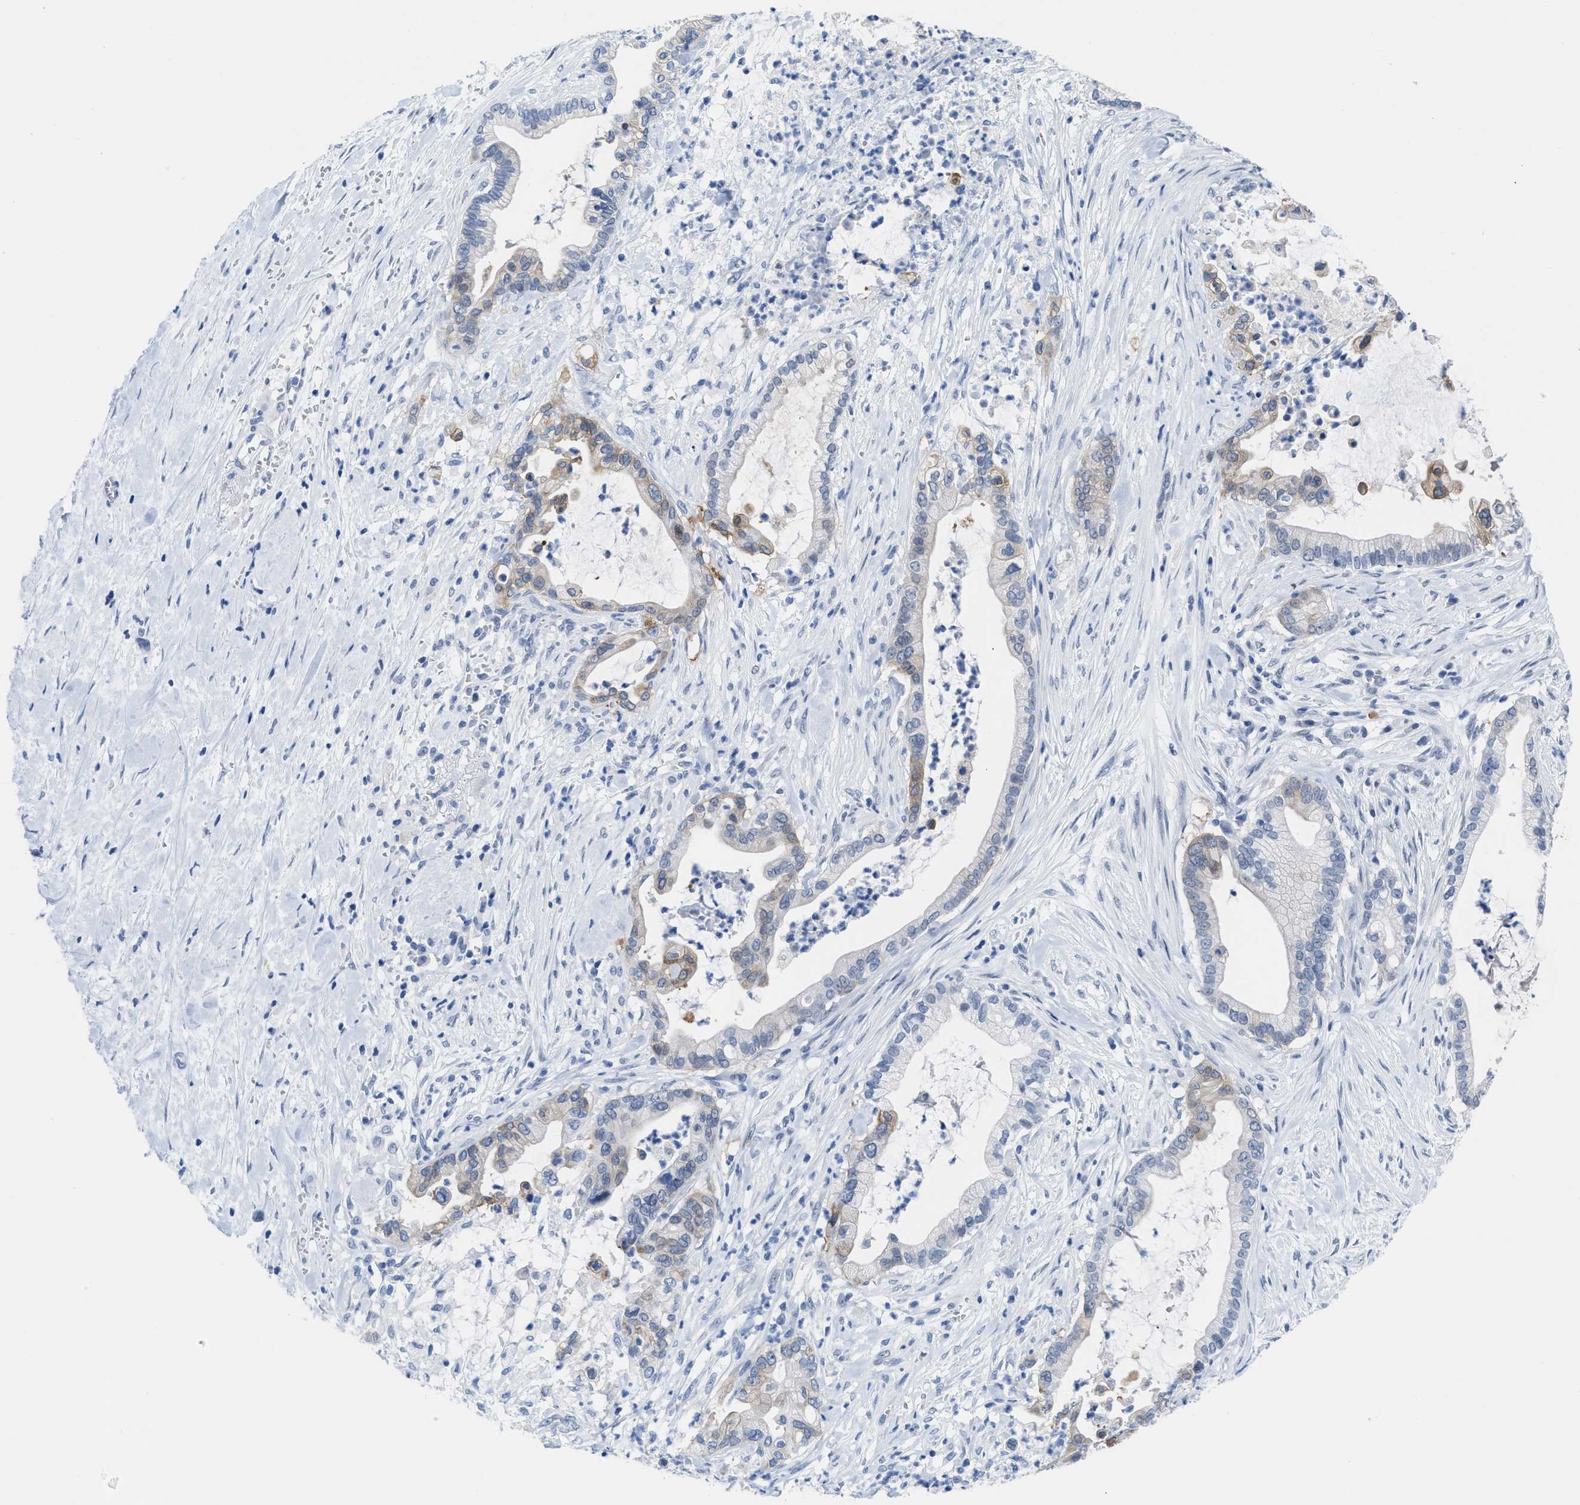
{"staining": {"intensity": "weak", "quantity": "<25%", "location": "cytoplasmic/membranous"}, "tissue": "pancreatic cancer", "cell_type": "Tumor cells", "image_type": "cancer", "snomed": [{"axis": "morphology", "description": "Adenocarcinoma, NOS"}, {"axis": "topography", "description": "Pancreas"}], "caption": "Pancreatic cancer was stained to show a protein in brown. There is no significant staining in tumor cells.", "gene": "SETDB1", "patient": {"sex": "male", "age": 69}}